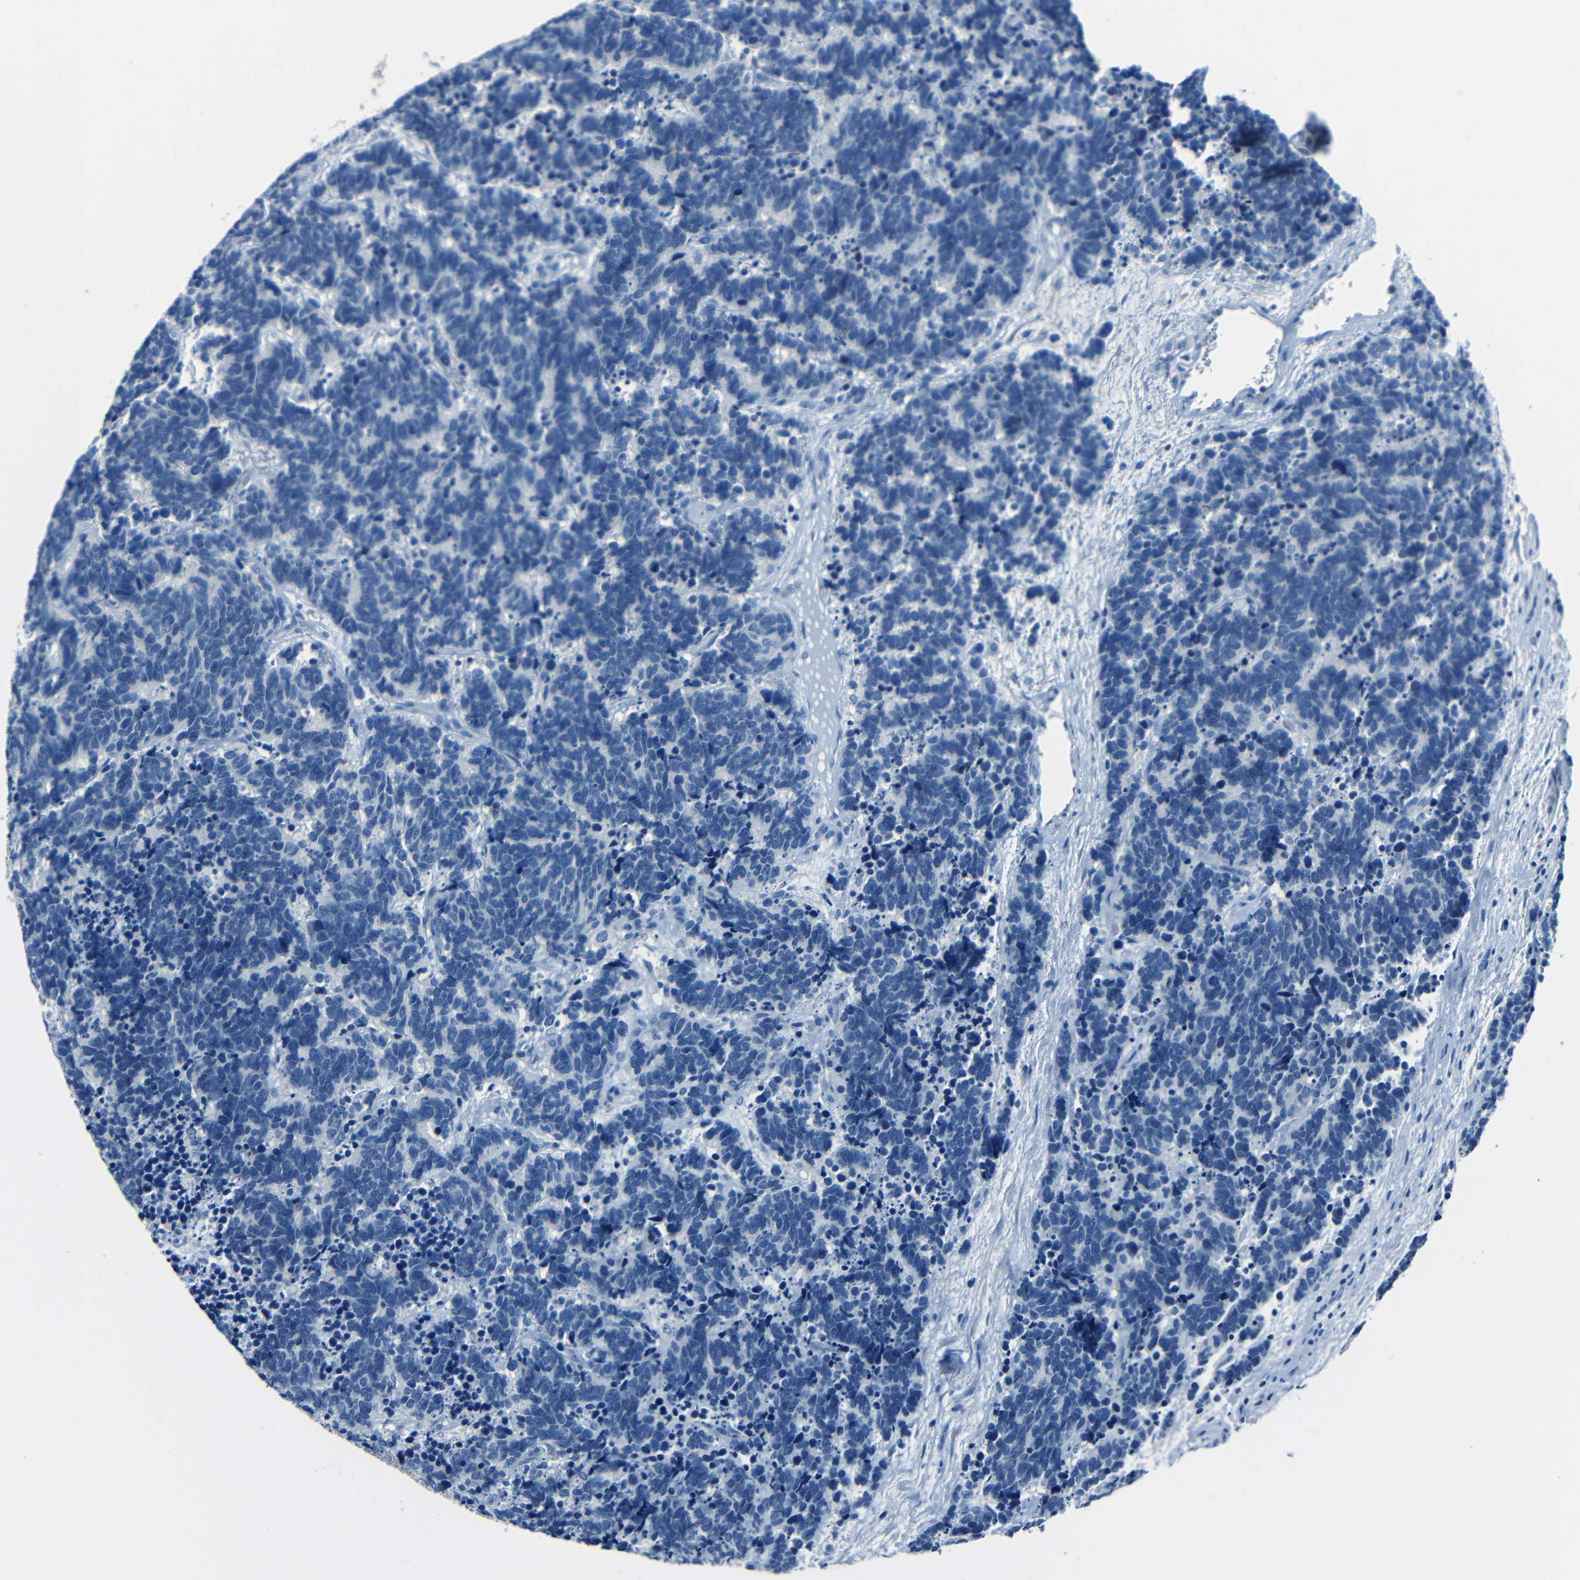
{"staining": {"intensity": "negative", "quantity": "none", "location": "none"}, "tissue": "carcinoid", "cell_type": "Tumor cells", "image_type": "cancer", "snomed": [{"axis": "morphology", "description": "Carcinoma, NOS"}, {"axis": "morphology", "description": "Carcinoid, malignant, NOS"}, {"axis": "topography", "description": "Urinary bladder"}], "caption": "Immunohistochemistry histopathology image of neoplastic tissue: human malignant carcinoid stained with DAB reveals no significant protein positivity in tumor cells. (DAB immunohistochemistry visualized using brightfield microscopy, high magnification).", "gene": "FBN2", "patient": {"sex": "male", "age": 57}}